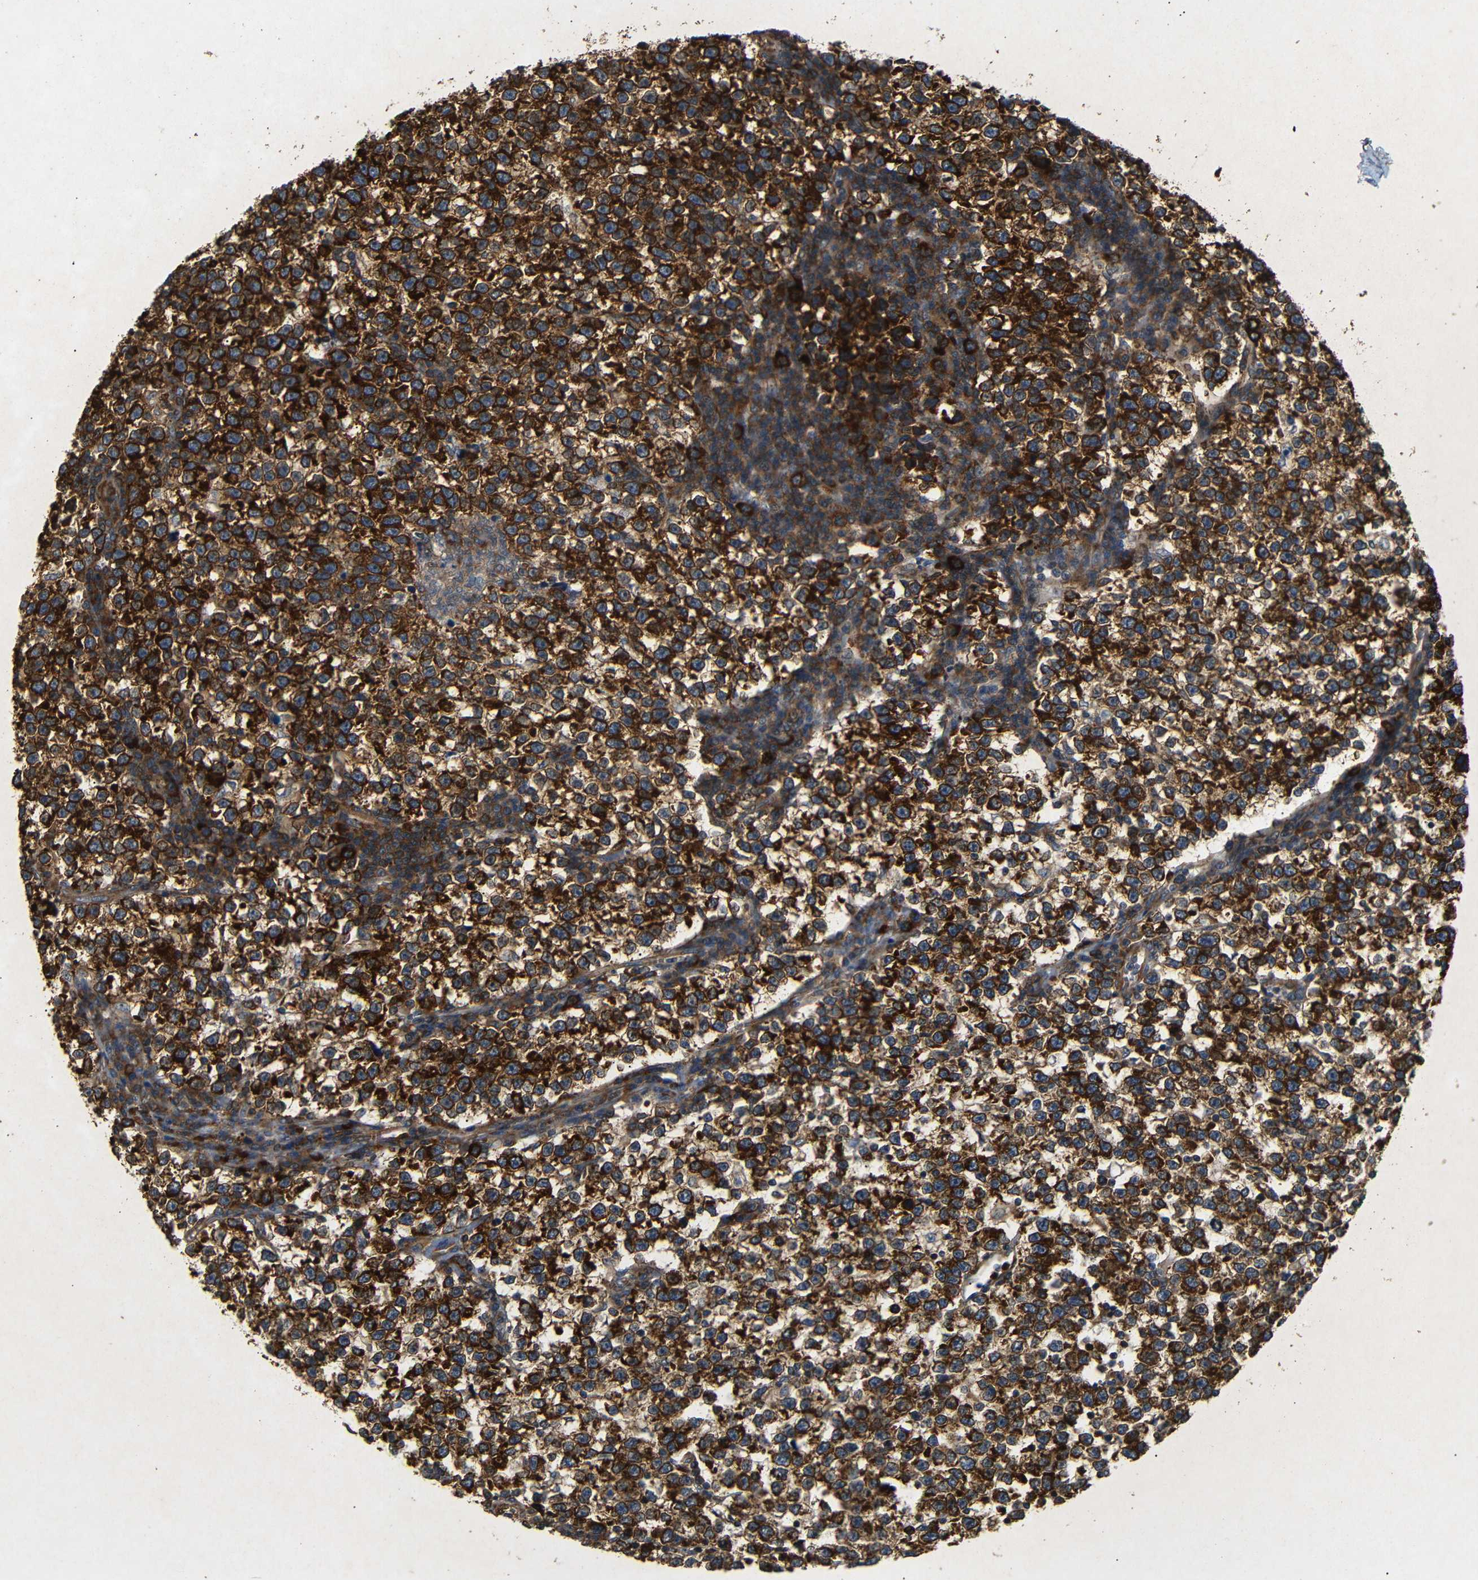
{"staining": {"intensity": "strong", "quantity": ">75%", "location": "cytoplasmic/membranous"}, "tissue": "testis cancer", "cell_type": "Tumor cells", "image_type": "cancer", "snomed": [{"axis": "morphology", "description": "Normal tissue, NOS"}, {"axis": "morphology", "description": "Seminoma, NOS"}, {"axis": "topography", "description": "Testis"}], "caption": "Tumor cells reveal high levels of strong cytoplasmic/membranous expression in approximately >75% of cells in seminoma (testis).", "gene": "BTF3", "patient": {"sex": "male", "age": 43}}